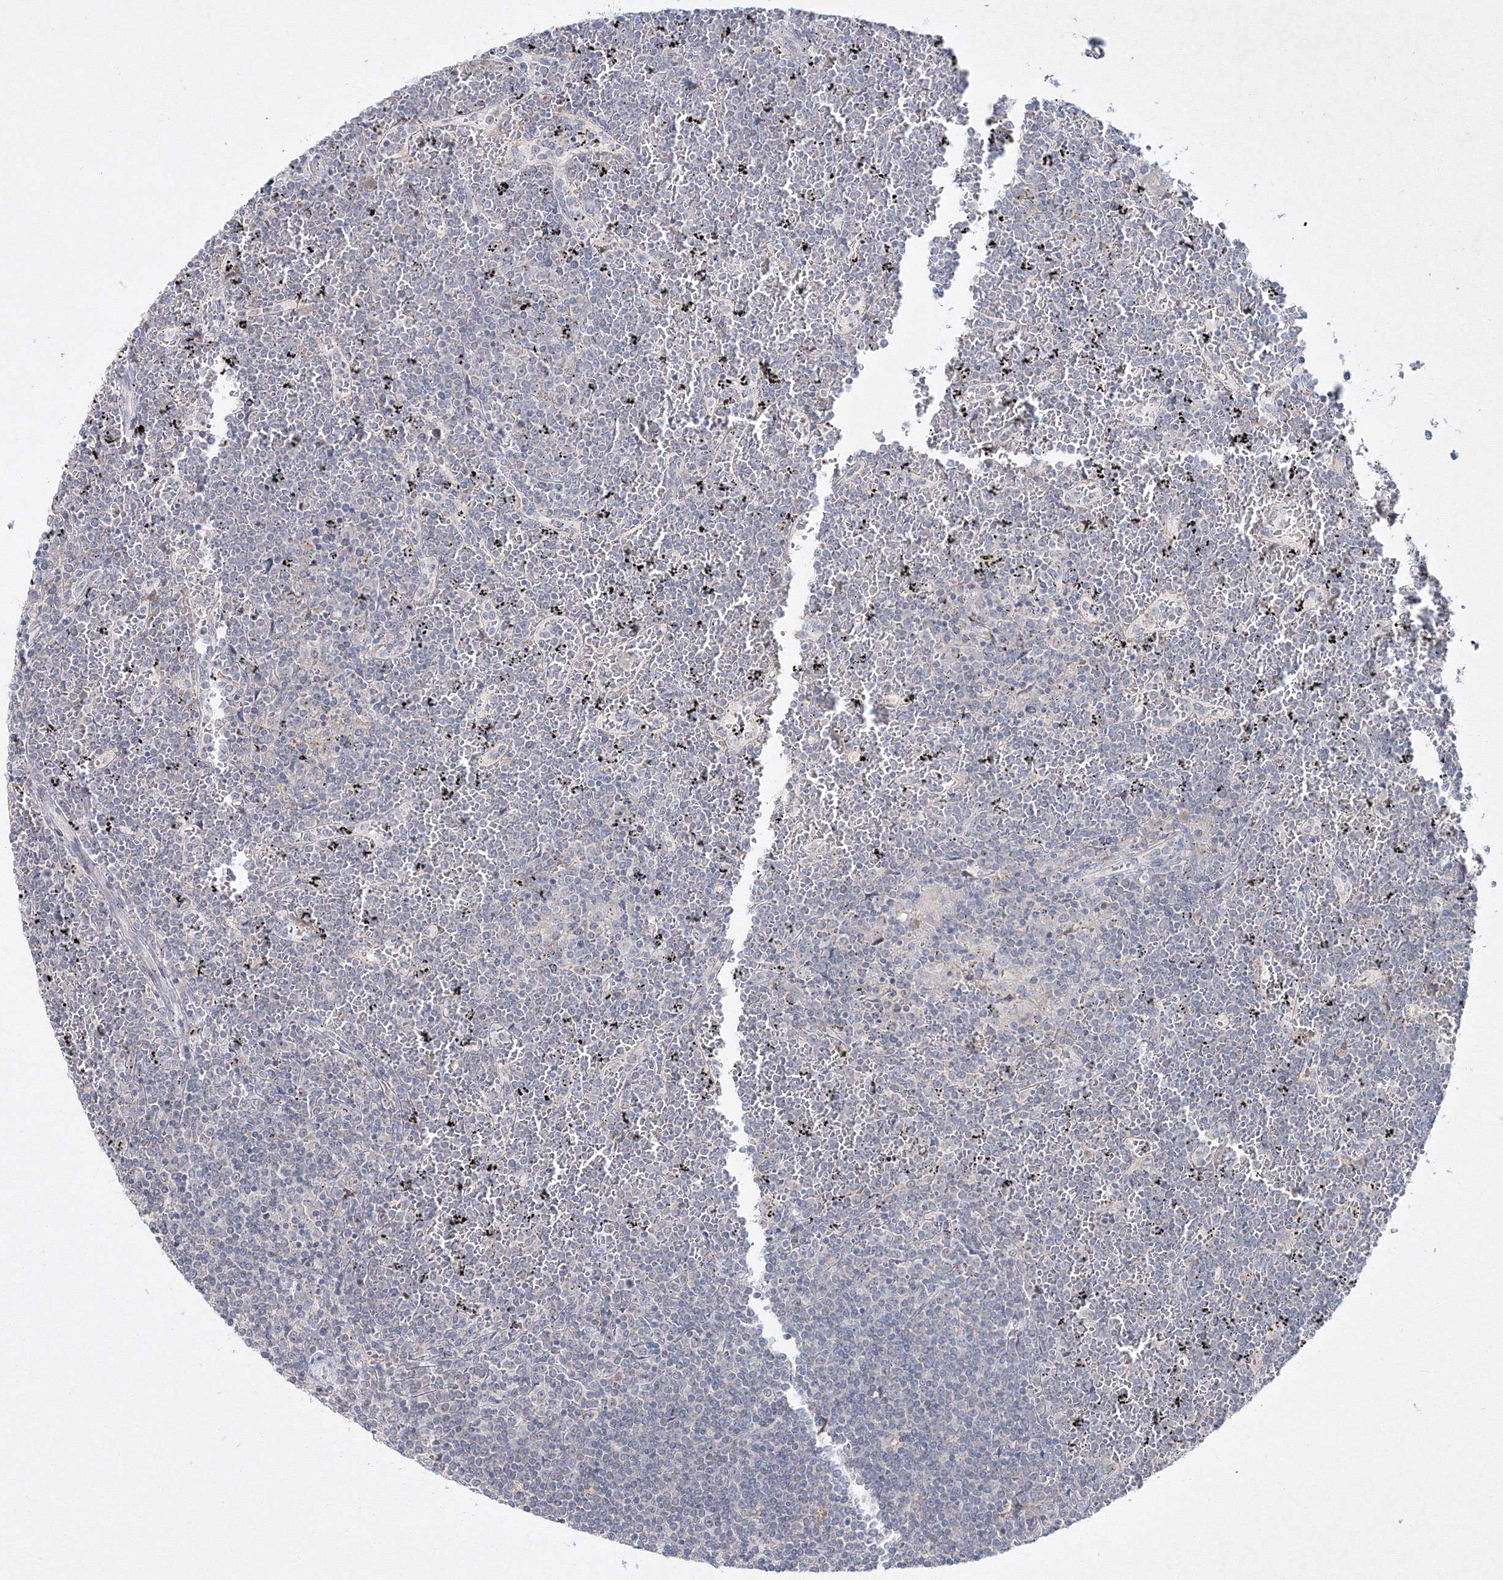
{"staining": {"intensity": "negative", "quantity": "none", "location": "none"}, "tissue": "lymphoma", "cell_type": "Tumor cells", "image_type": "cancer", "snomed": [{"axis": "morphology", "description": "Malignant lymphoma, non-Hodgkin's type, Low grade"}, {"axis": "topography", "description": "Spleen"}], "caption": "A histopathology image of low-grade malignant lymphoma, non-Hodgkin's type stained for a protein shows no brown staining in tumor cells.", "gene": "NEU4", "patient": {"sex": "female", "age": 19}}